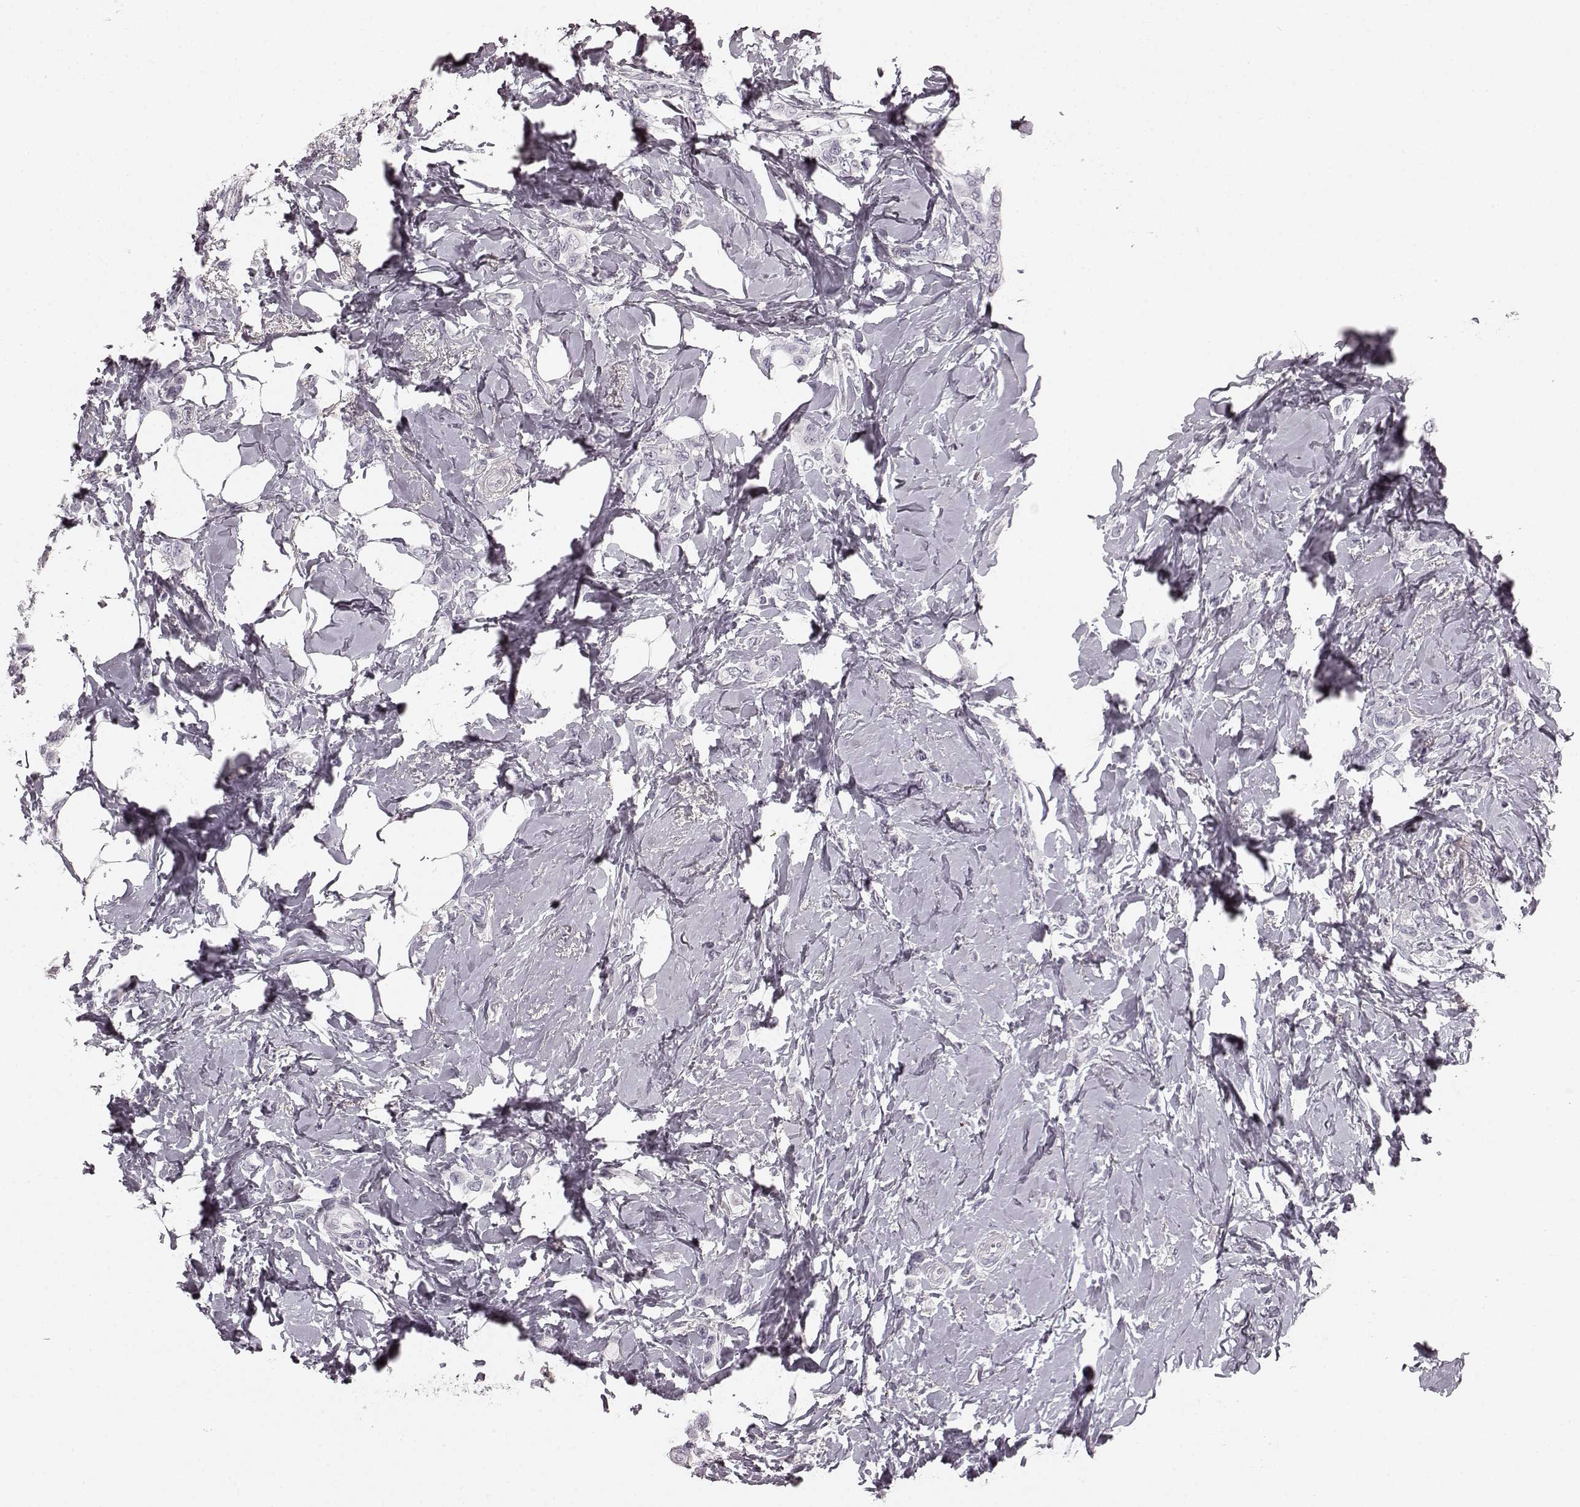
{"staining": {"intensity": "negative", "quantity": "none", "location": "none"}, "tissue": "breast cancer", "cell_type": "Tumor cells", "image_type": "cancer", "snomed": [{"axis": "morphology", "description": "Lobular carcinoma"}, {"axis": "topography", "description": "Breast"}], "caption": "The micrograph shows no significant positivity in tumor cells of lobular carcinoma (breast).", "gene": "TMPRSS15", "patient": {"sex": "female", "age": 66}}